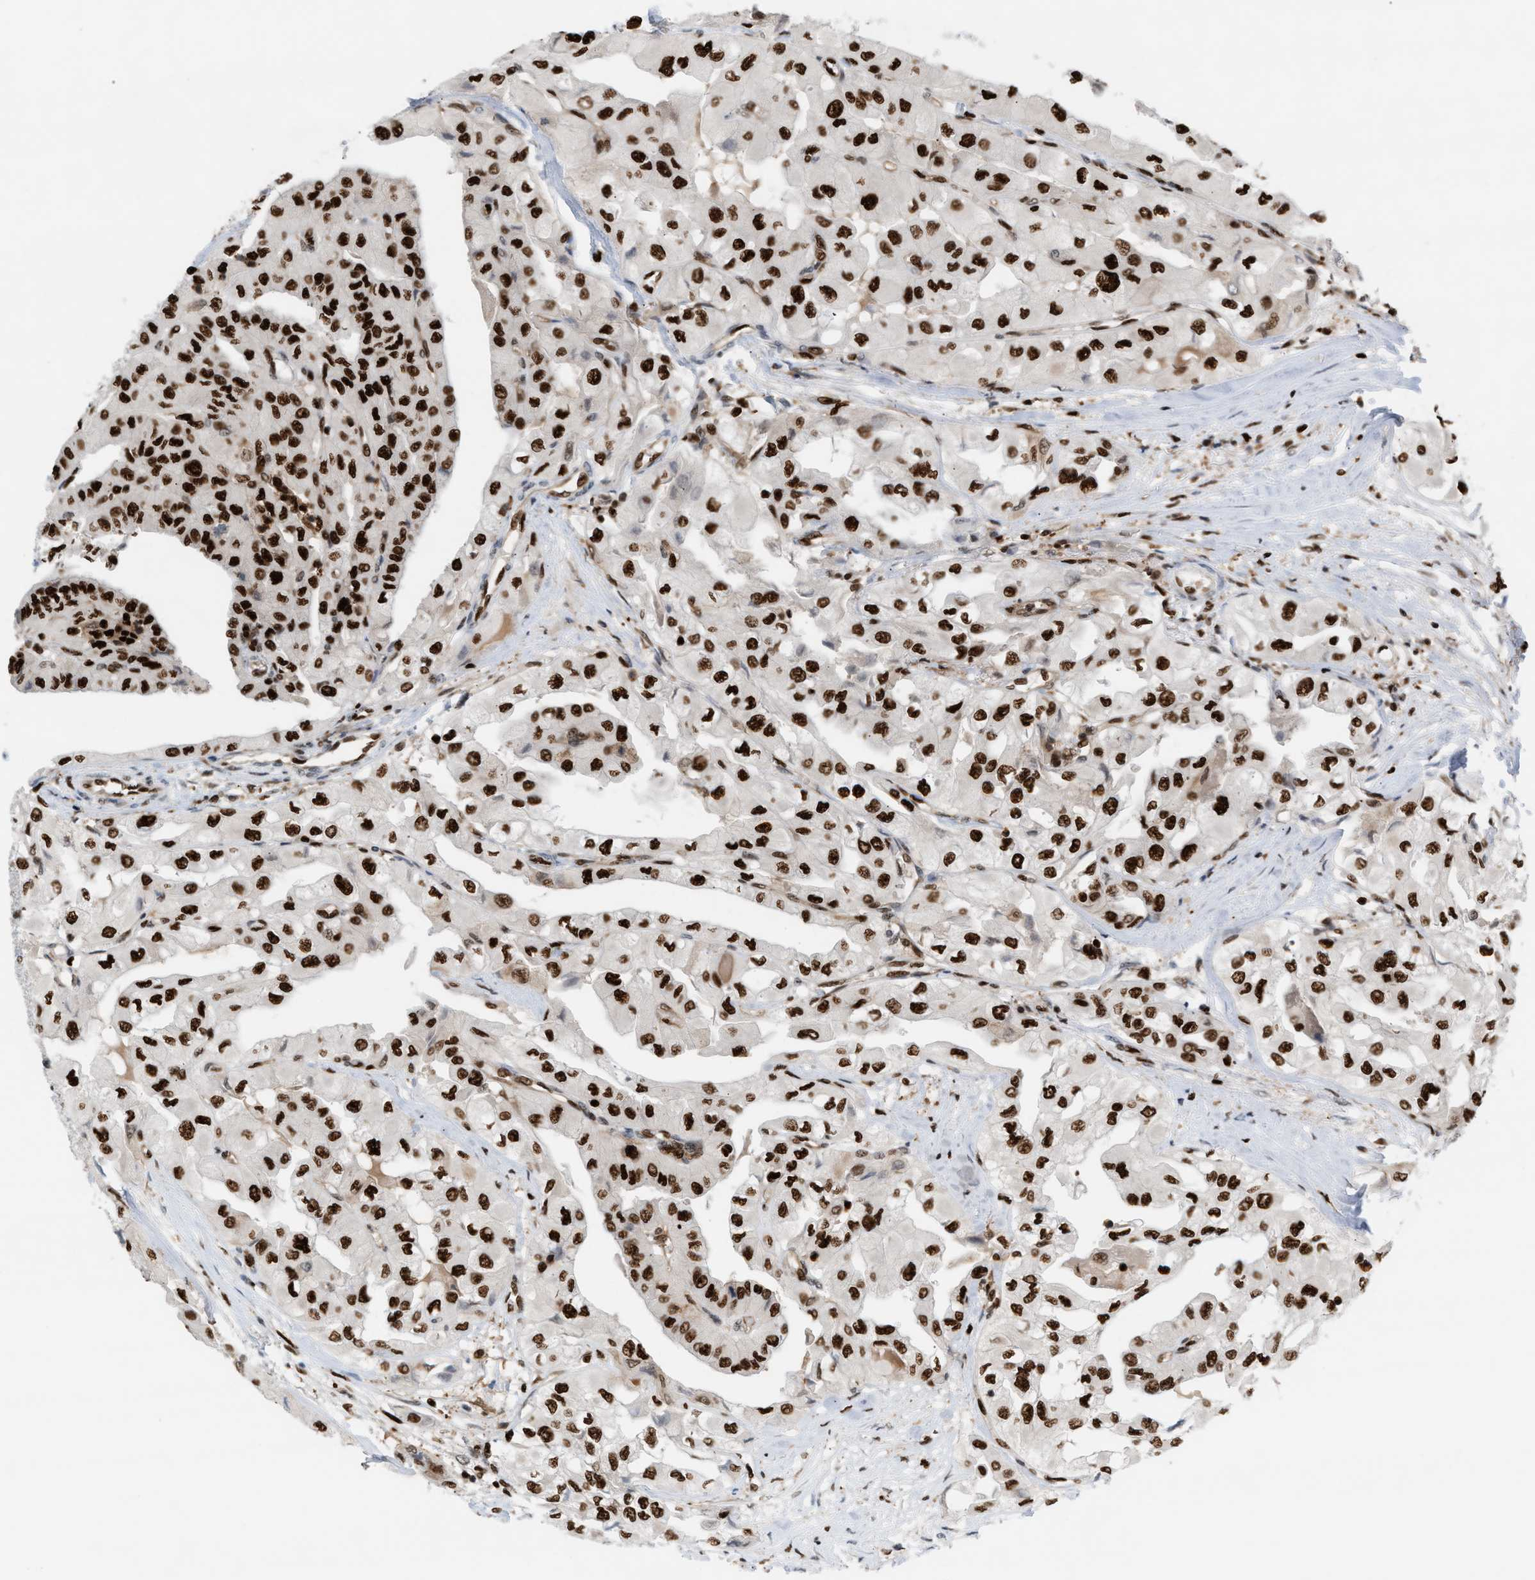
{"staining": {"intensity": "strong", "quantity": ">75%", "location": "nuclear"}, "tissue": "thyroid cancer", "cell_type": "Tumor cells", "image_type": "cancer", "snomed": [{"axis": "morphology", "description": "Papillary adenocarcinoma, NOS"}, {"axis": "topography", "description": "Thyroid gland"}], "caption": "Human thyroid cancer (papillary adenocarcinoma) stained with a brown dye demonstrates strong nuclear positive expression in about >75% of tumor cells.", "gene": "RNASEK-C17orf49", "patient": {"sex": "female", "age": 59}}